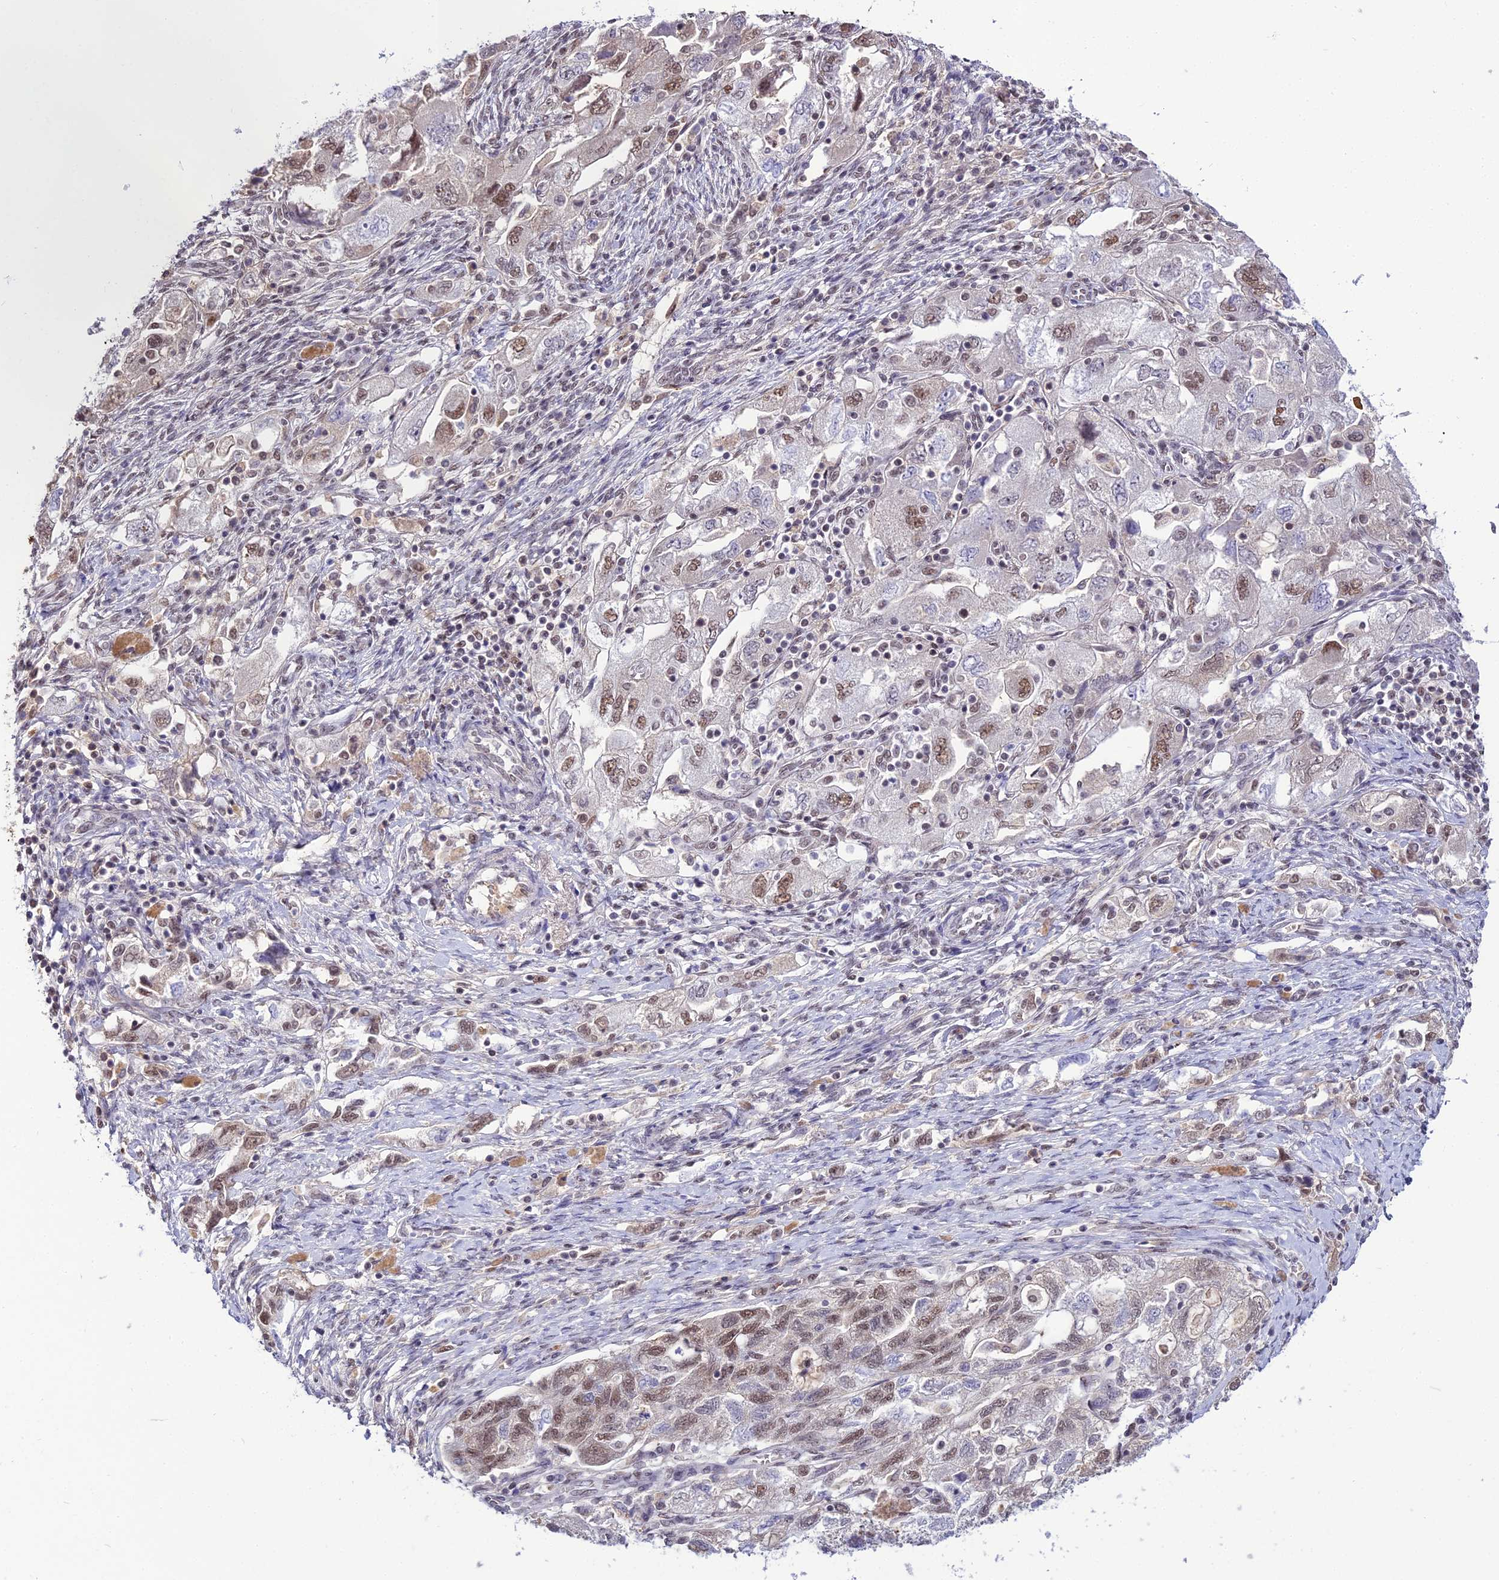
{"staining": {"intensity": "moderate", "quantity": "<25%", "location": "nuclear"}, "tissue": "ovarian cancer", "cell_type": "Tumor cells", "image_type": "cancer", "snomed": [{"axis": "morphology", "description": "Carcinoma, NOS"}, {"axis": "morphology", "description": "Cystadenocarcinoma, serous, NOS"}, {"axis": "topography", "description": "Ovary"}], "caption": "Ovarian cancer (carcinoma) was stained to show a protein in brown. There is low levels of moderate nuclear positivity in approximately <25% of tumor cells.", "gene": "RBM12", "patient": {"sex": "female", "age": 69}}